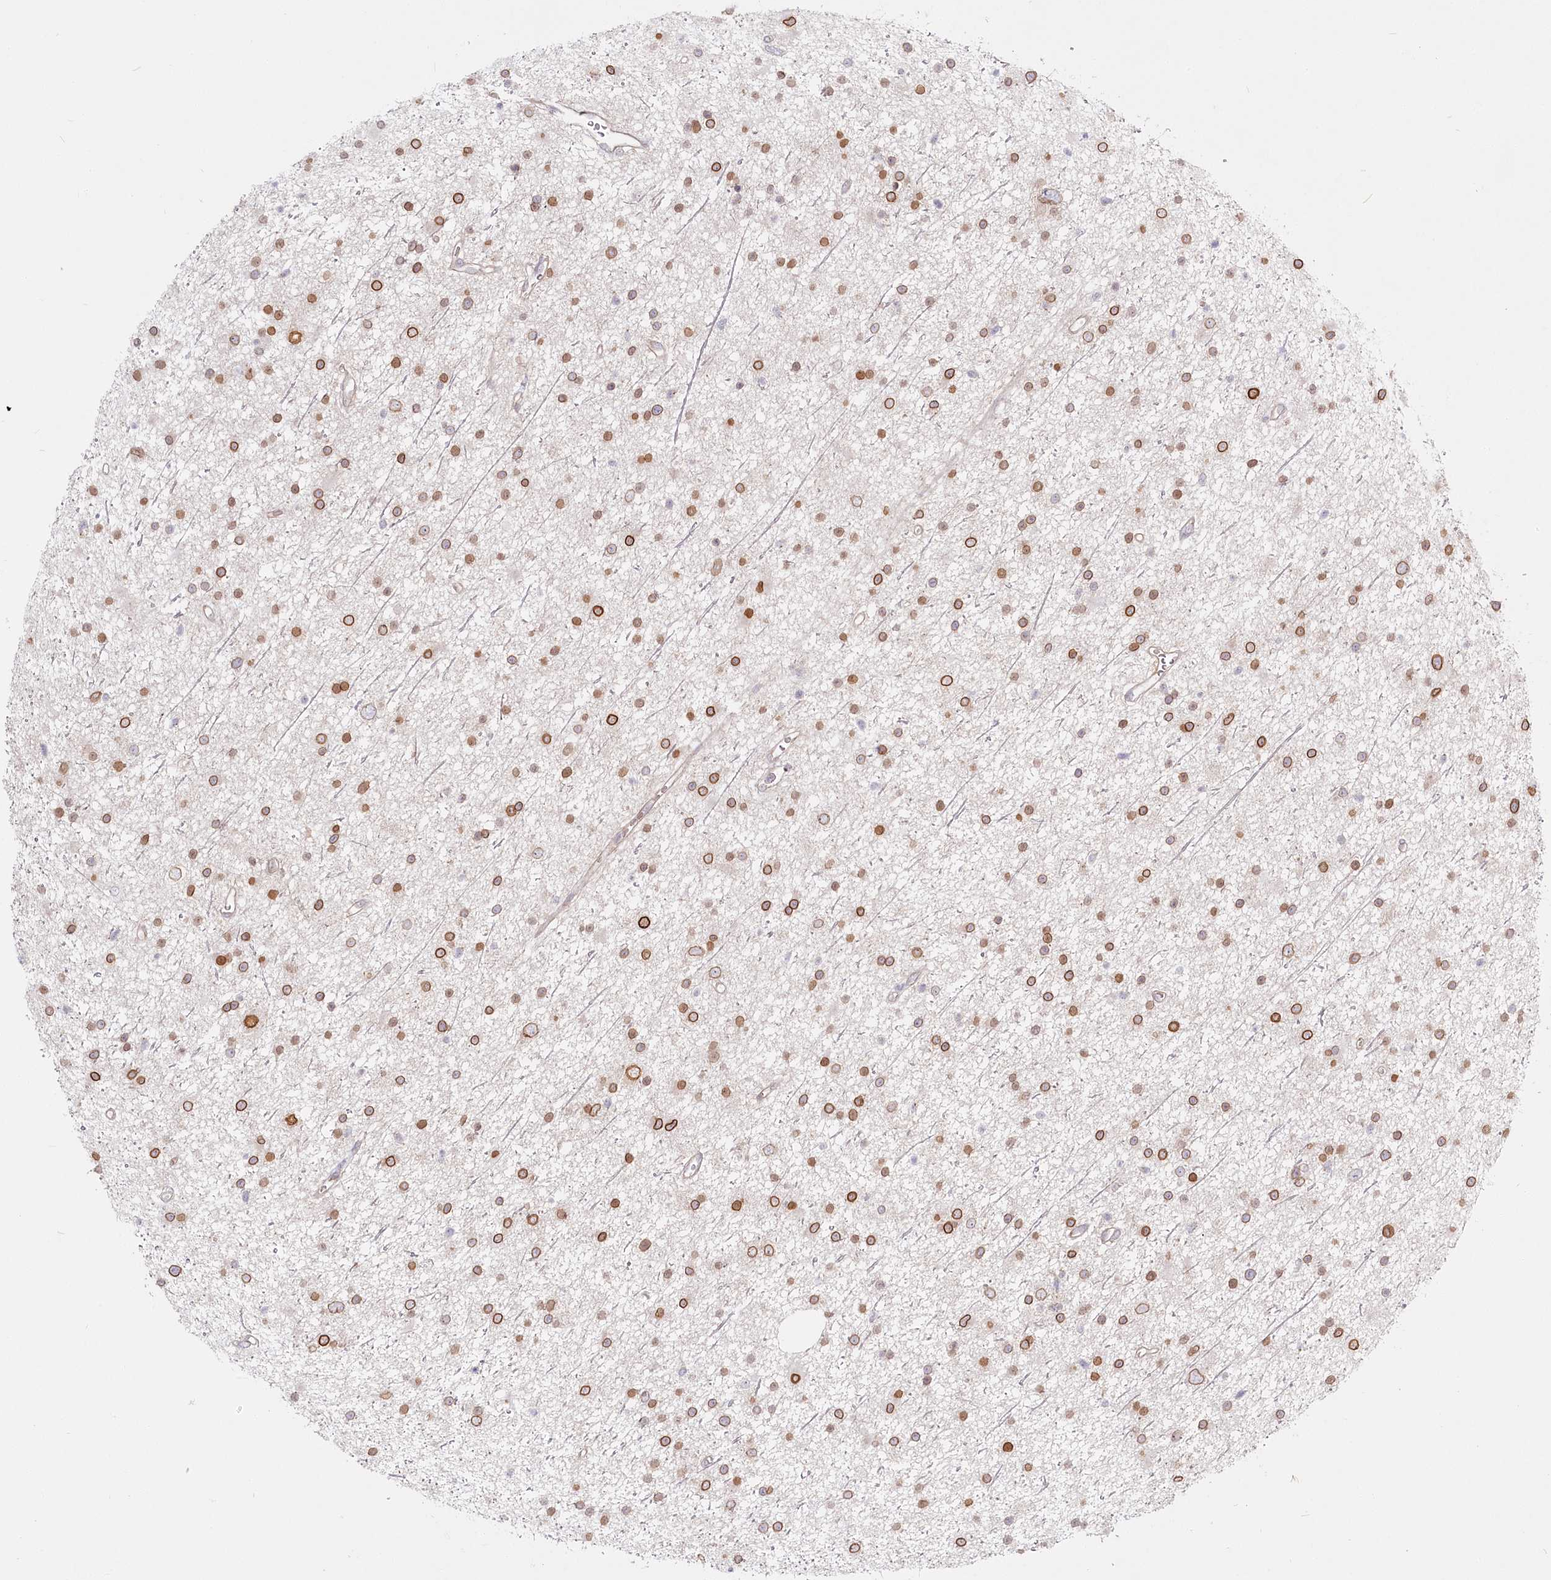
{"staining": {"intensity": "moderate", "quantity": ">75%", "location": "cytoplasmic/membranous,nuclear"}, "tissue": "glioma", "cell_type": "Tumor cells", "image_type": "cancer", "snomed": [{"axis": "morphology", "description": "Glioma, malignant, Low grade"}, {"axis": "topography", "description": "Cerebral cortex"}], "caption": "Immunohistochemistry of human malignant low-grade glioma reveals medium levels of moderate cytoplasmic/membranous and nuclear staining in about >75% of tumor cells.", "gene": "SPINK13", "patient": {"sex": "female", "age": 39}}